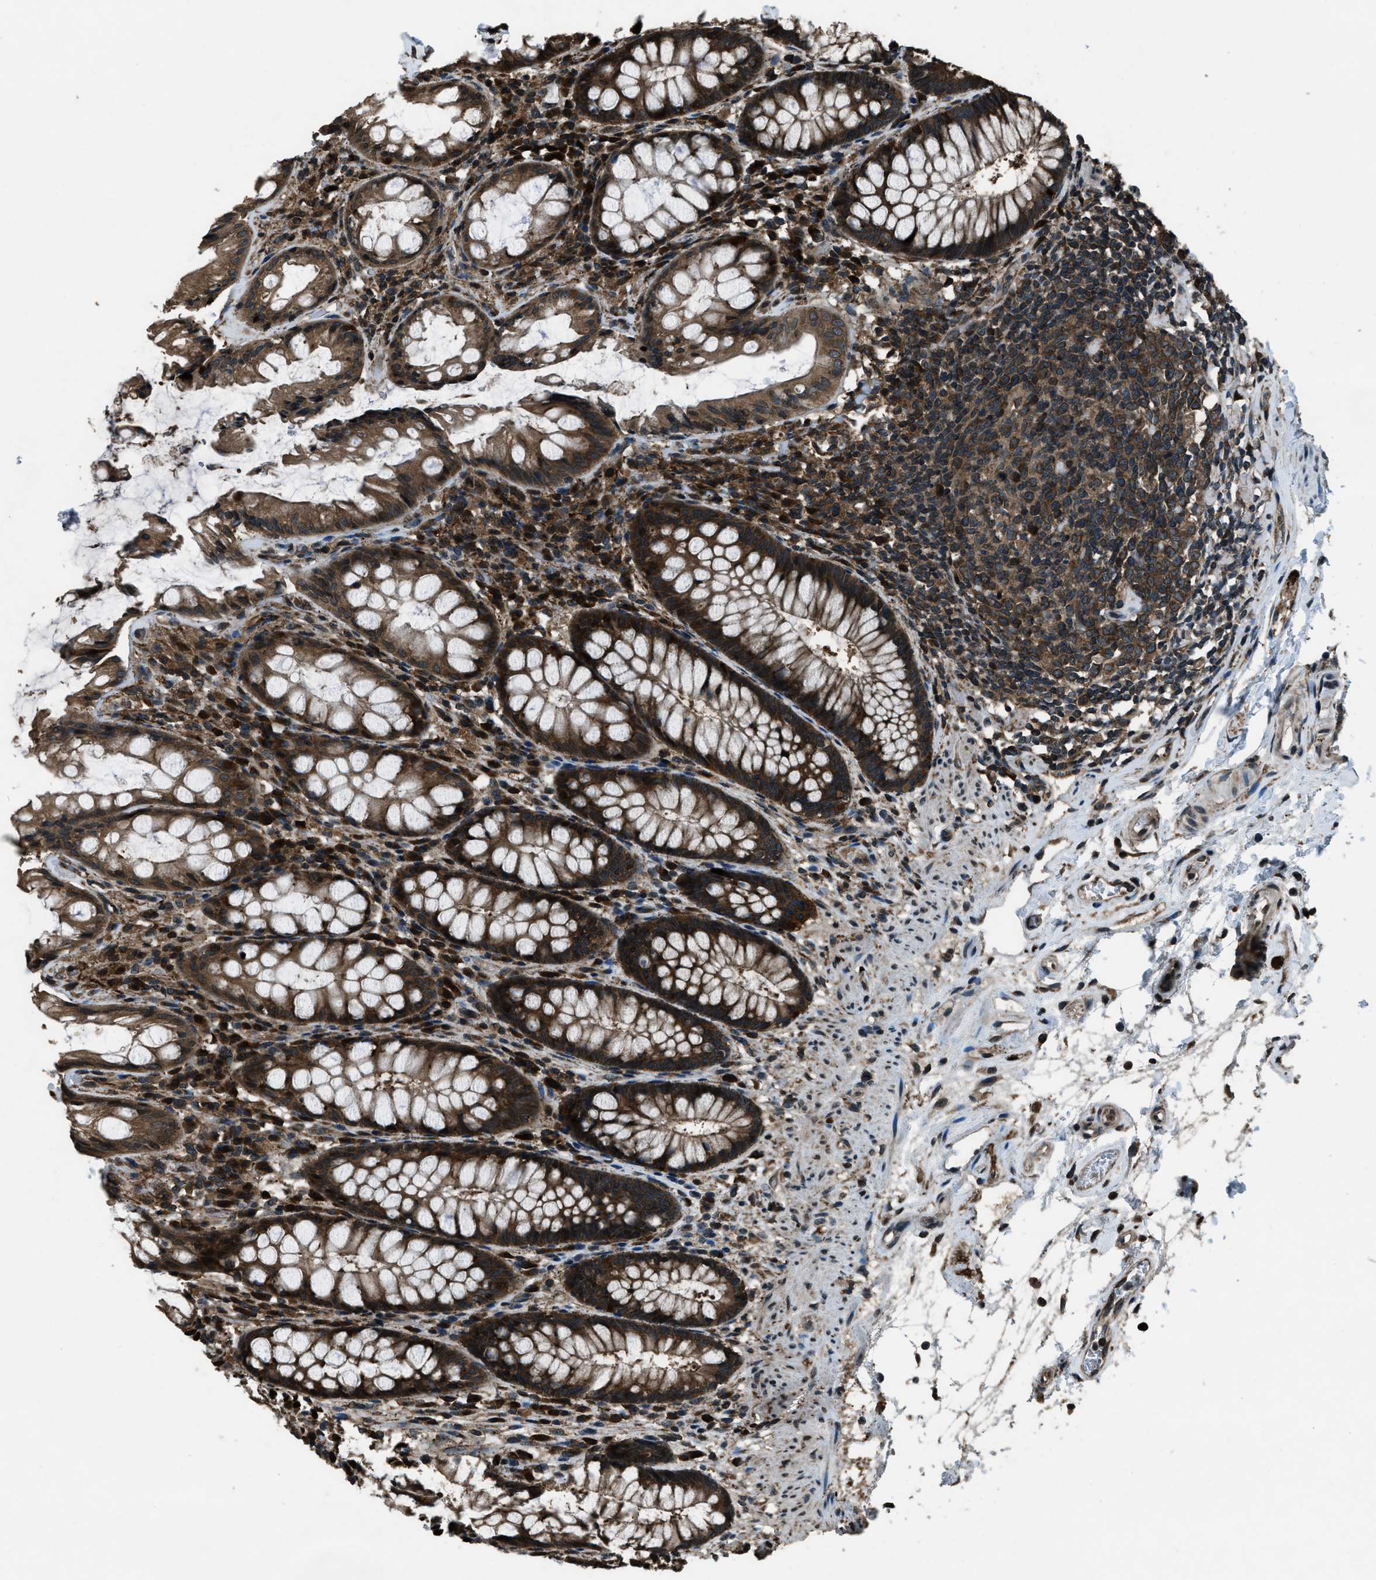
{"staining": {"intensity": "strong", "quantity": ">75%", "location": "cytoplasmic/membranous,nuclear"}, "tissue": "rectum", "cell_type": "Glandular cells", "image_type": "normal", "snomed": [{"axis": "morphology", "description": "Normal tissue, NOS"}, {"axis": "topography", "description": "Rectum"}], "caption": "Immunohistochemistry histopathology image of benign rectum: human rectum stained using IHC reveals high levels of strong protein expression localized specifically in the cytoplasmic/membranous,nuclear of glandular cells, appearing as a cytoplasmic/membranous,nuclear brown color.", "gene": "TRIM4", "patient": {"sex": "male", "age": 64}}